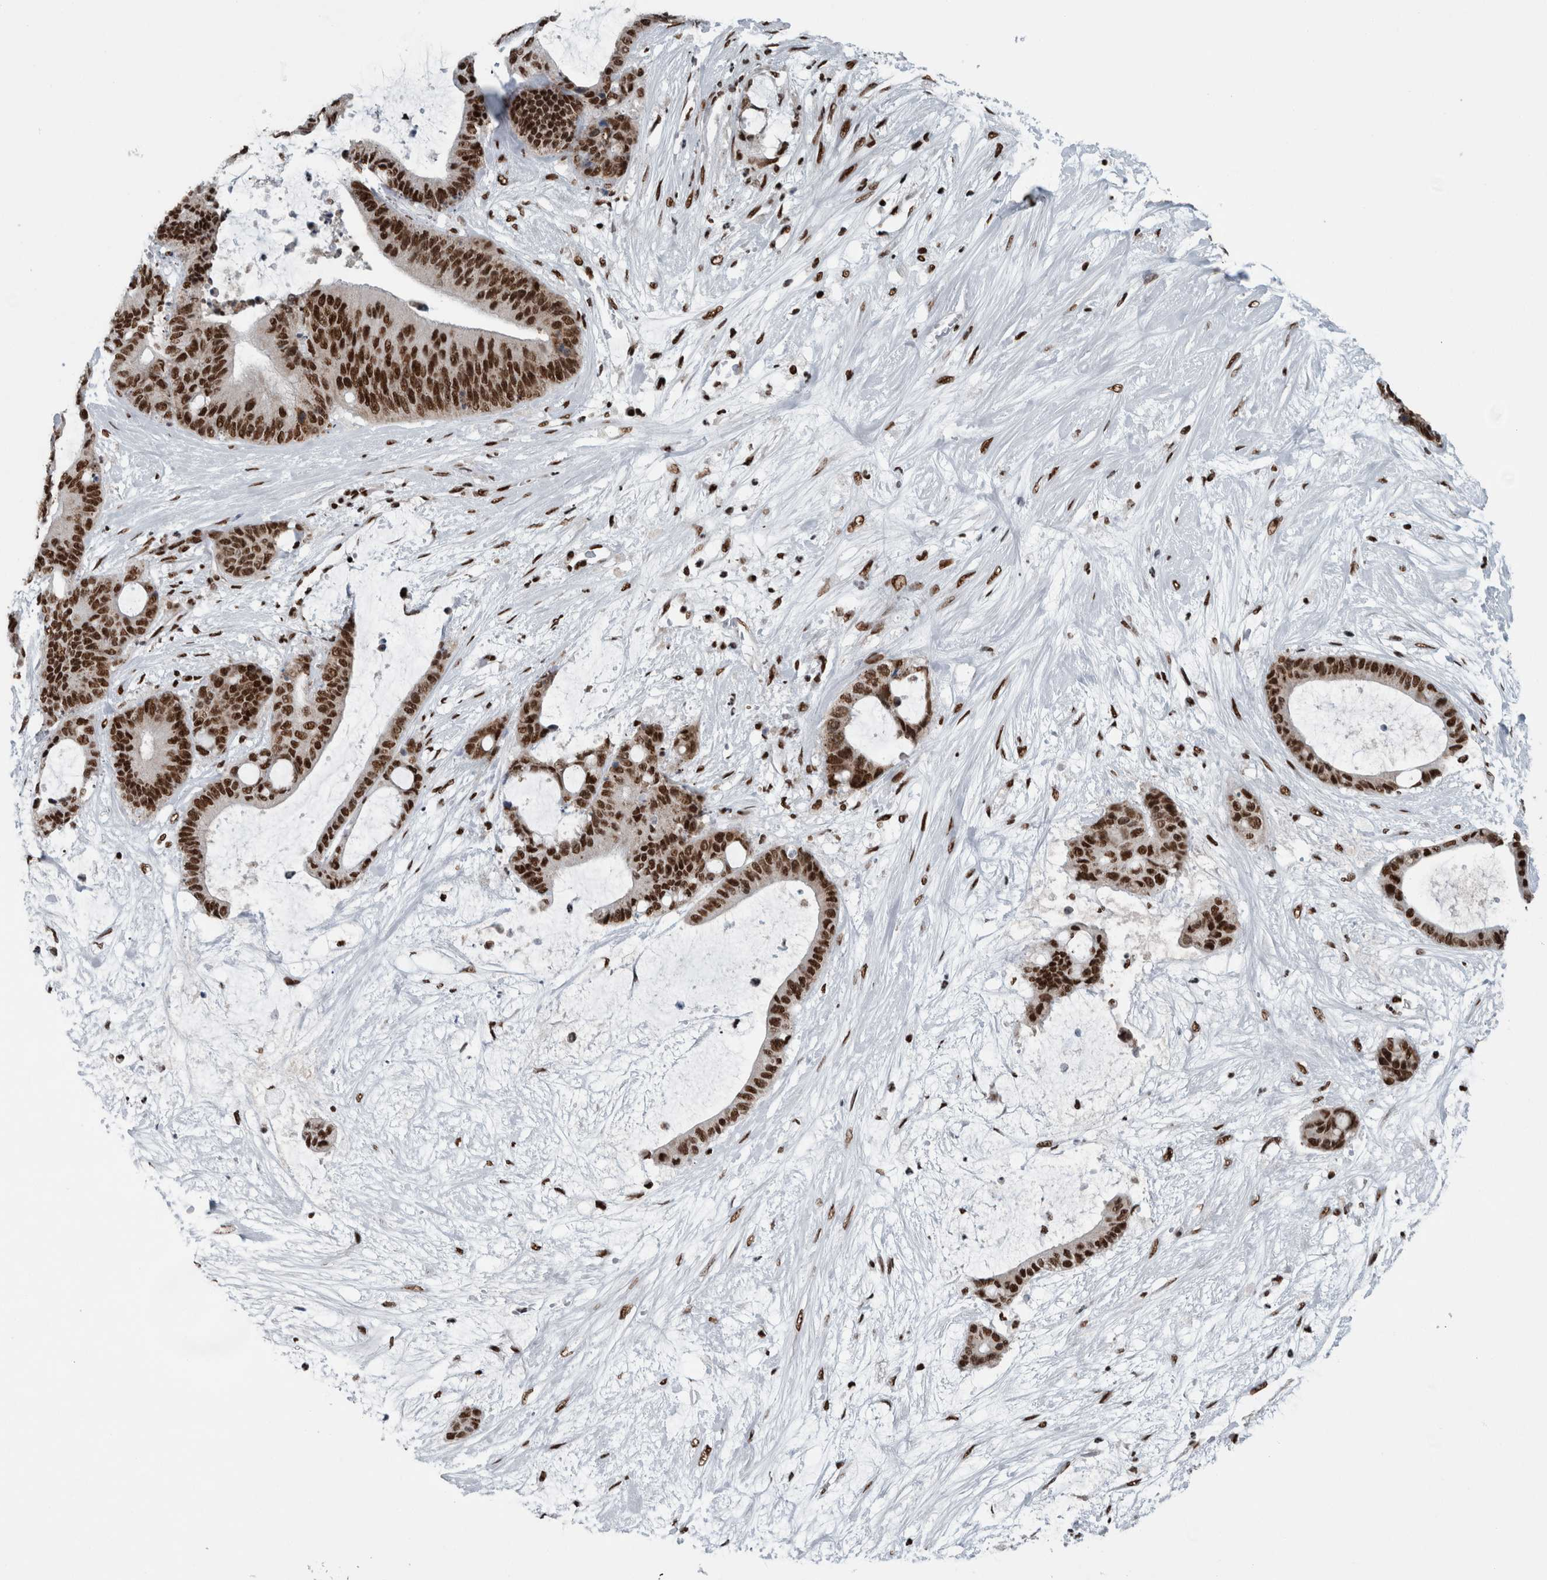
{"staining": {"intensity": "strong", "quantity": ">75%", "location": "nuclear"}, "tissue": "liver cancer", "cell_type": "Tumor cells", "image_type": "cancer", "snomed": [{"axis": "morphology", "description": "Cholangiocarcinoma"}, {"axis": "topography", "description": "Liver"}], "caption": "Cholangiocarcinoma (liver) was stained to show a protein in brown. There is high levels of strong nuclear expression in about >75% of tumor cells. The staining is performed using DAB brown chromogen to label protein expression. The nuclei are counter-stained blue using hematoxylin.", "gene": "DNMT3A", "patient": {"sex": "female", "age": 73}}